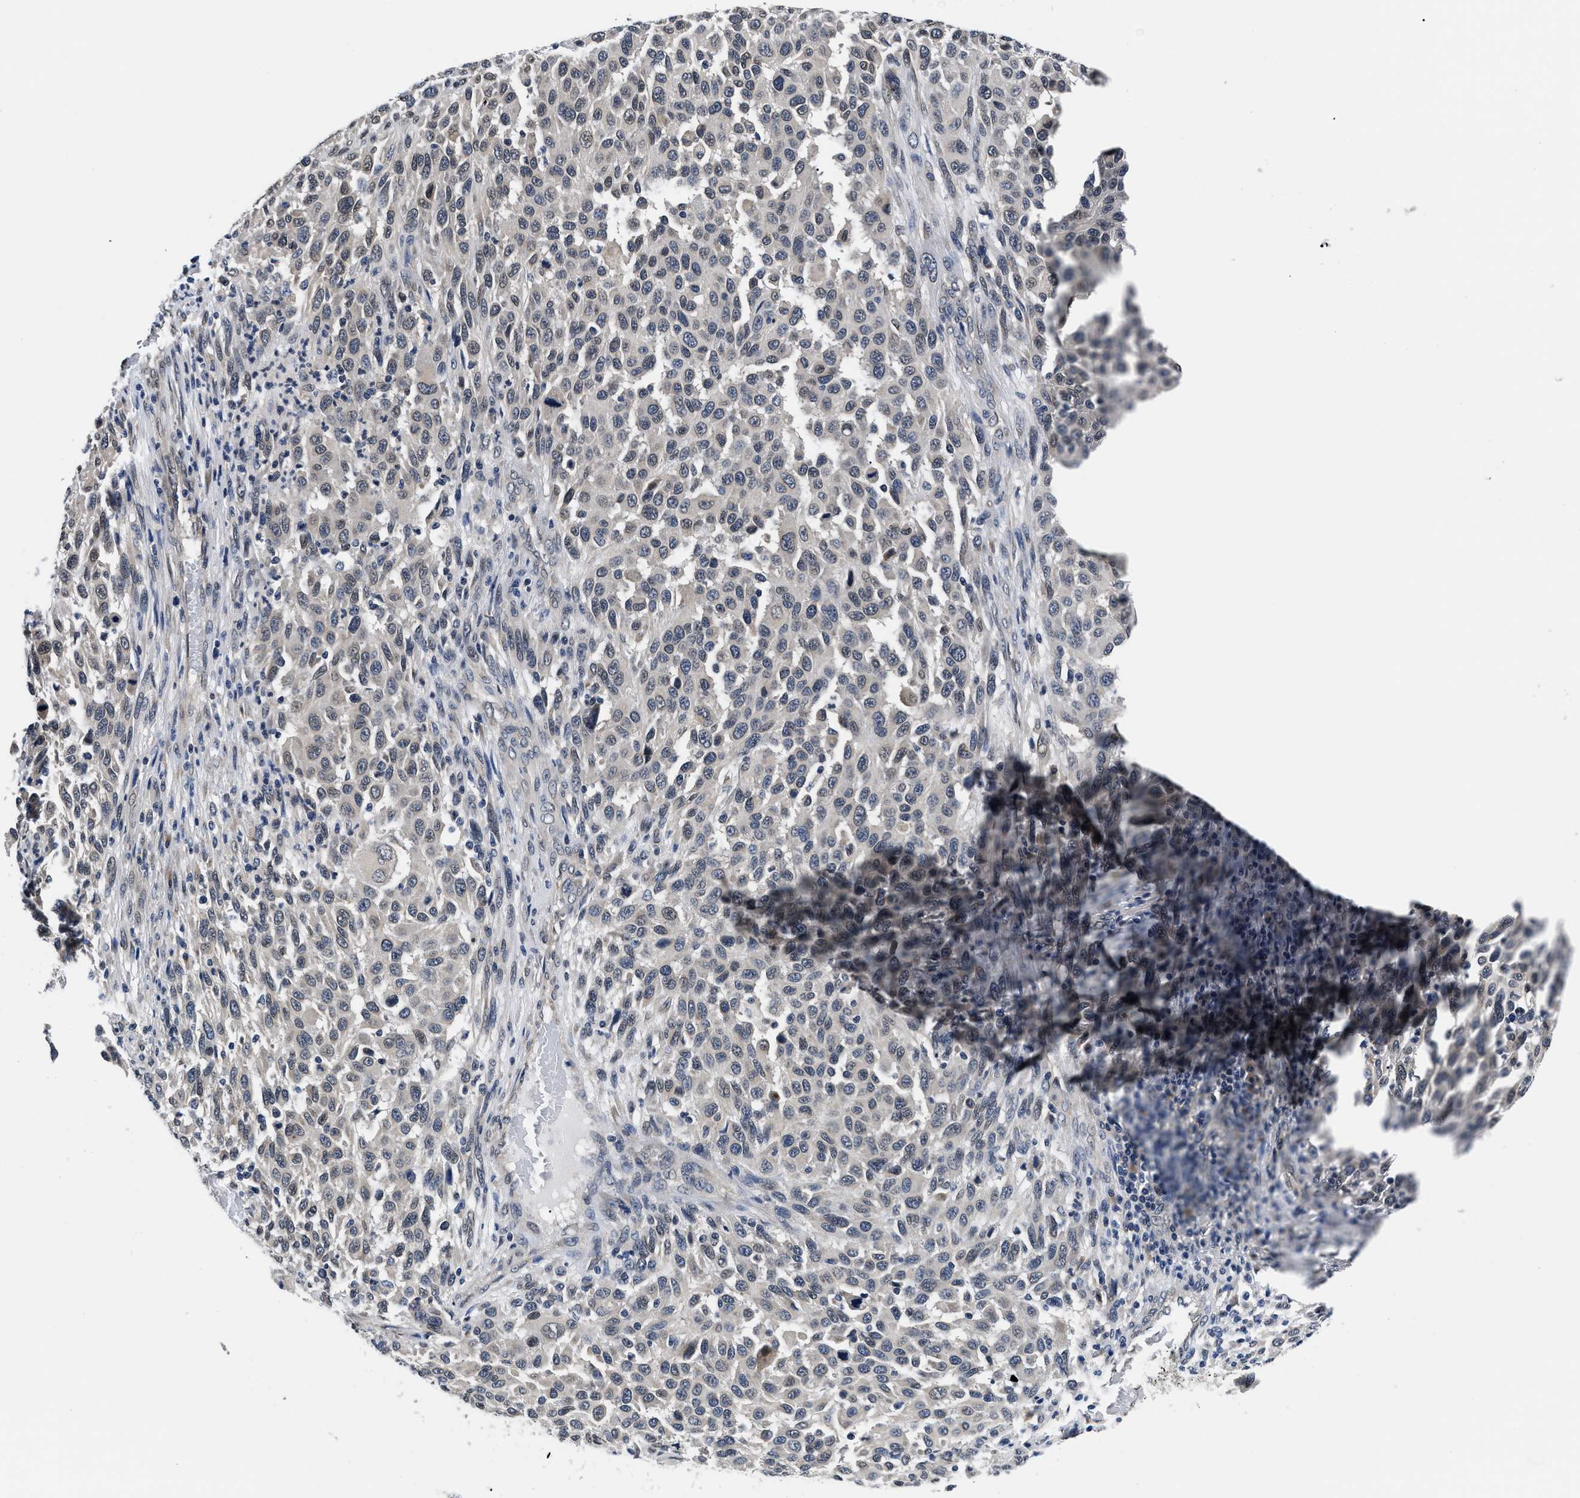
{"staining": {"intensity": "weak", "quantity": "<25%", "location": "nuclear"}, "tissue": "melanoma", "cell_type": "Tumor cells", "image_type": "cancer", "snomed": [{"axis": "morphology", "description": "Malignant melanoma, Metastatic site"}, {"axis": "topography", "description": "Lymph node"}], "caption": "An immunohistochemistry (IHC) micrograph of melanoma is shown. There is no staining in tumor cells of melanoma.", "gene": "SNX10", "patient": {"sex": "male", "age": 61}}